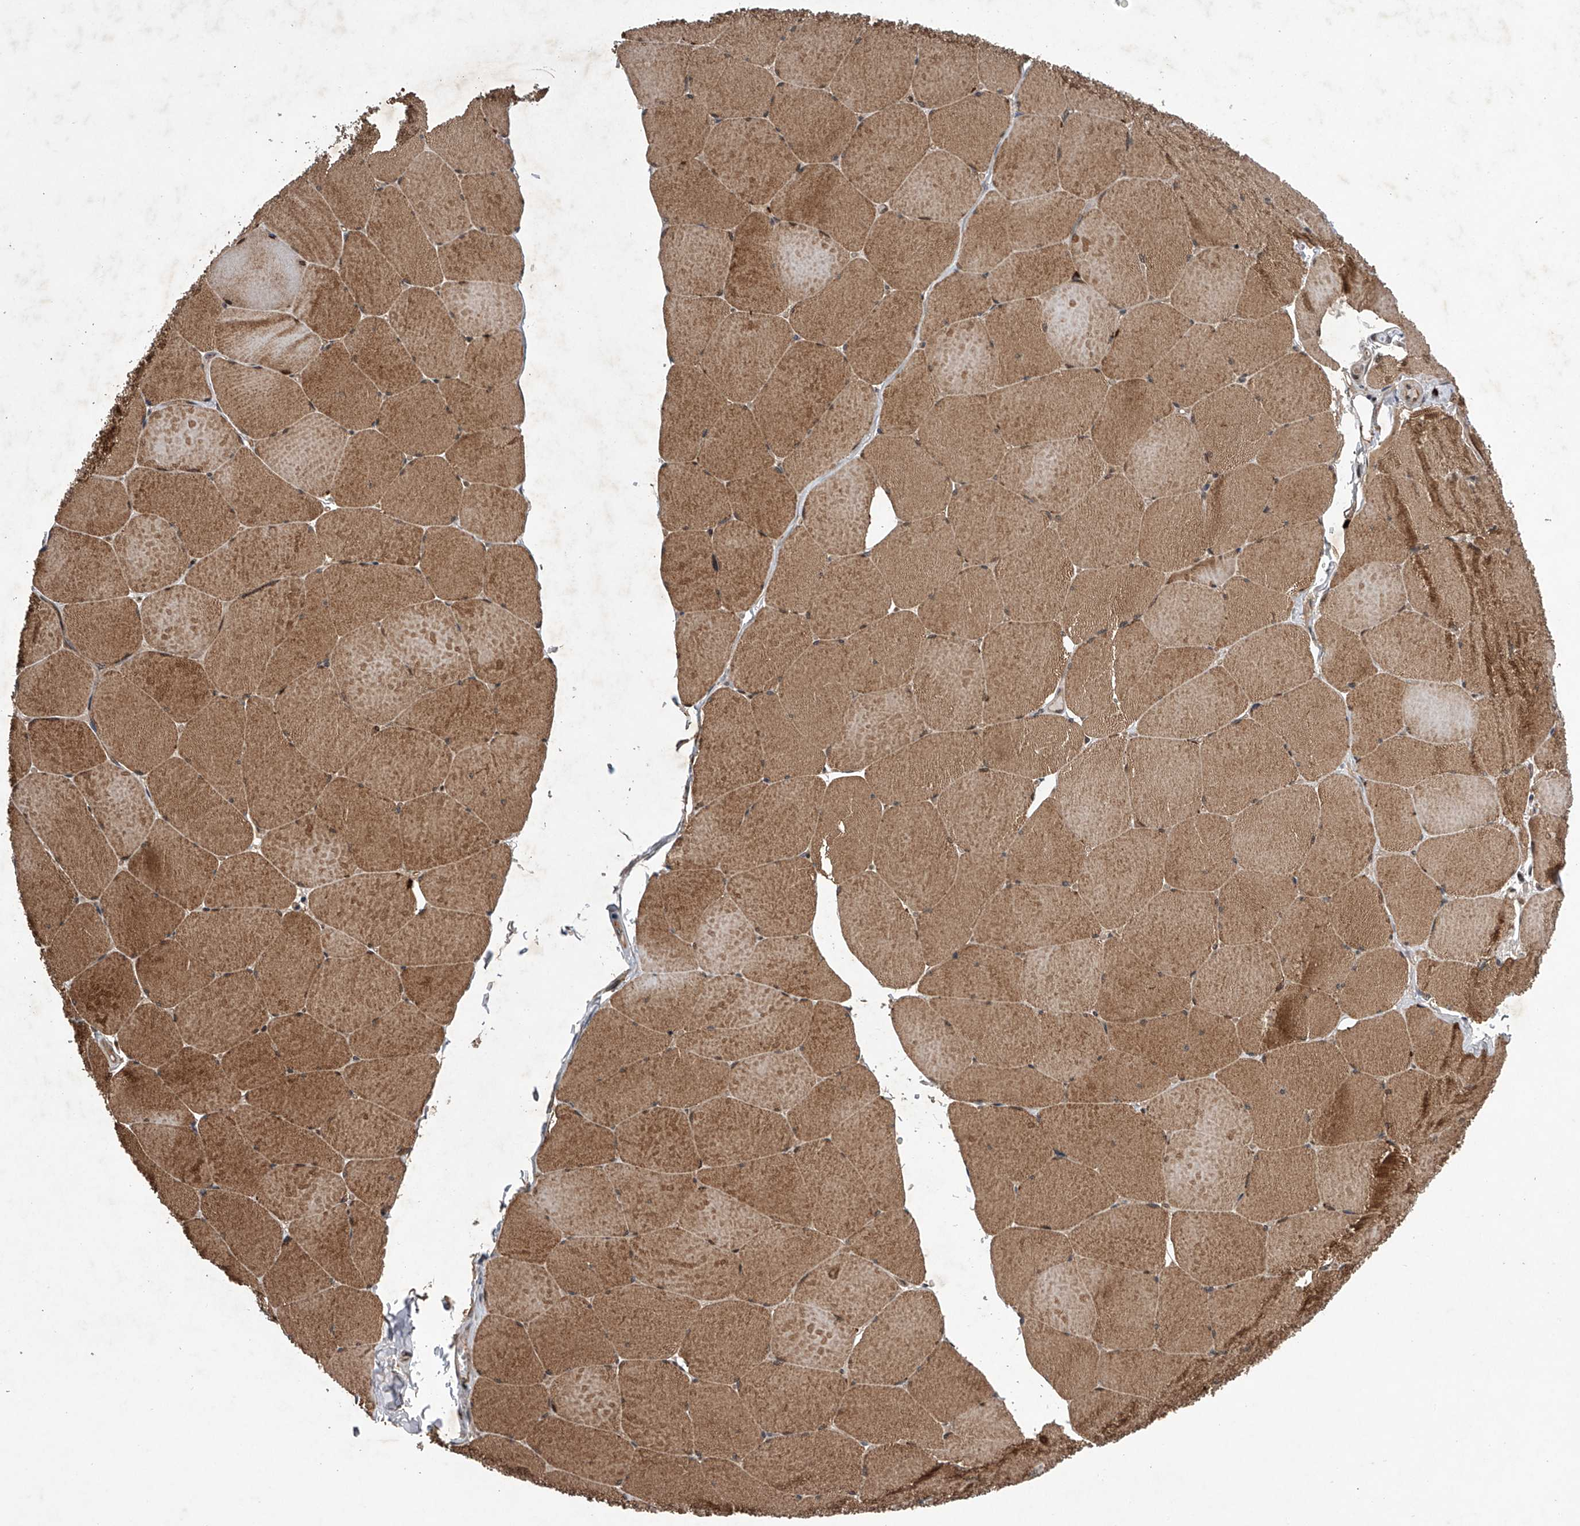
{"staining": {"intensity": "strong", "quantity": ">75%", "location": "cytoplasmic/membranous"}, "tissue": "skeletal muscle", "cell_type": "Myocytes", "image_type": "normal", "snomed": [{"axis": "morphology", "description": "Normal tissue, NOS"}, {"axis": "topography", "description": "Skeletal muscle"}, {"axis": "topography", "description": "Head-Neck"}], "caption": "Immunohistochemical staining of normal human skeletal muscle reveals >75% levels of strong cytoplasmic/membranous protein positivity in approximately >75% of myocytes. Nuclei are stained in blue.", "gene": "MAP3K11", "patient": {"sex": "male", "age": 66}}